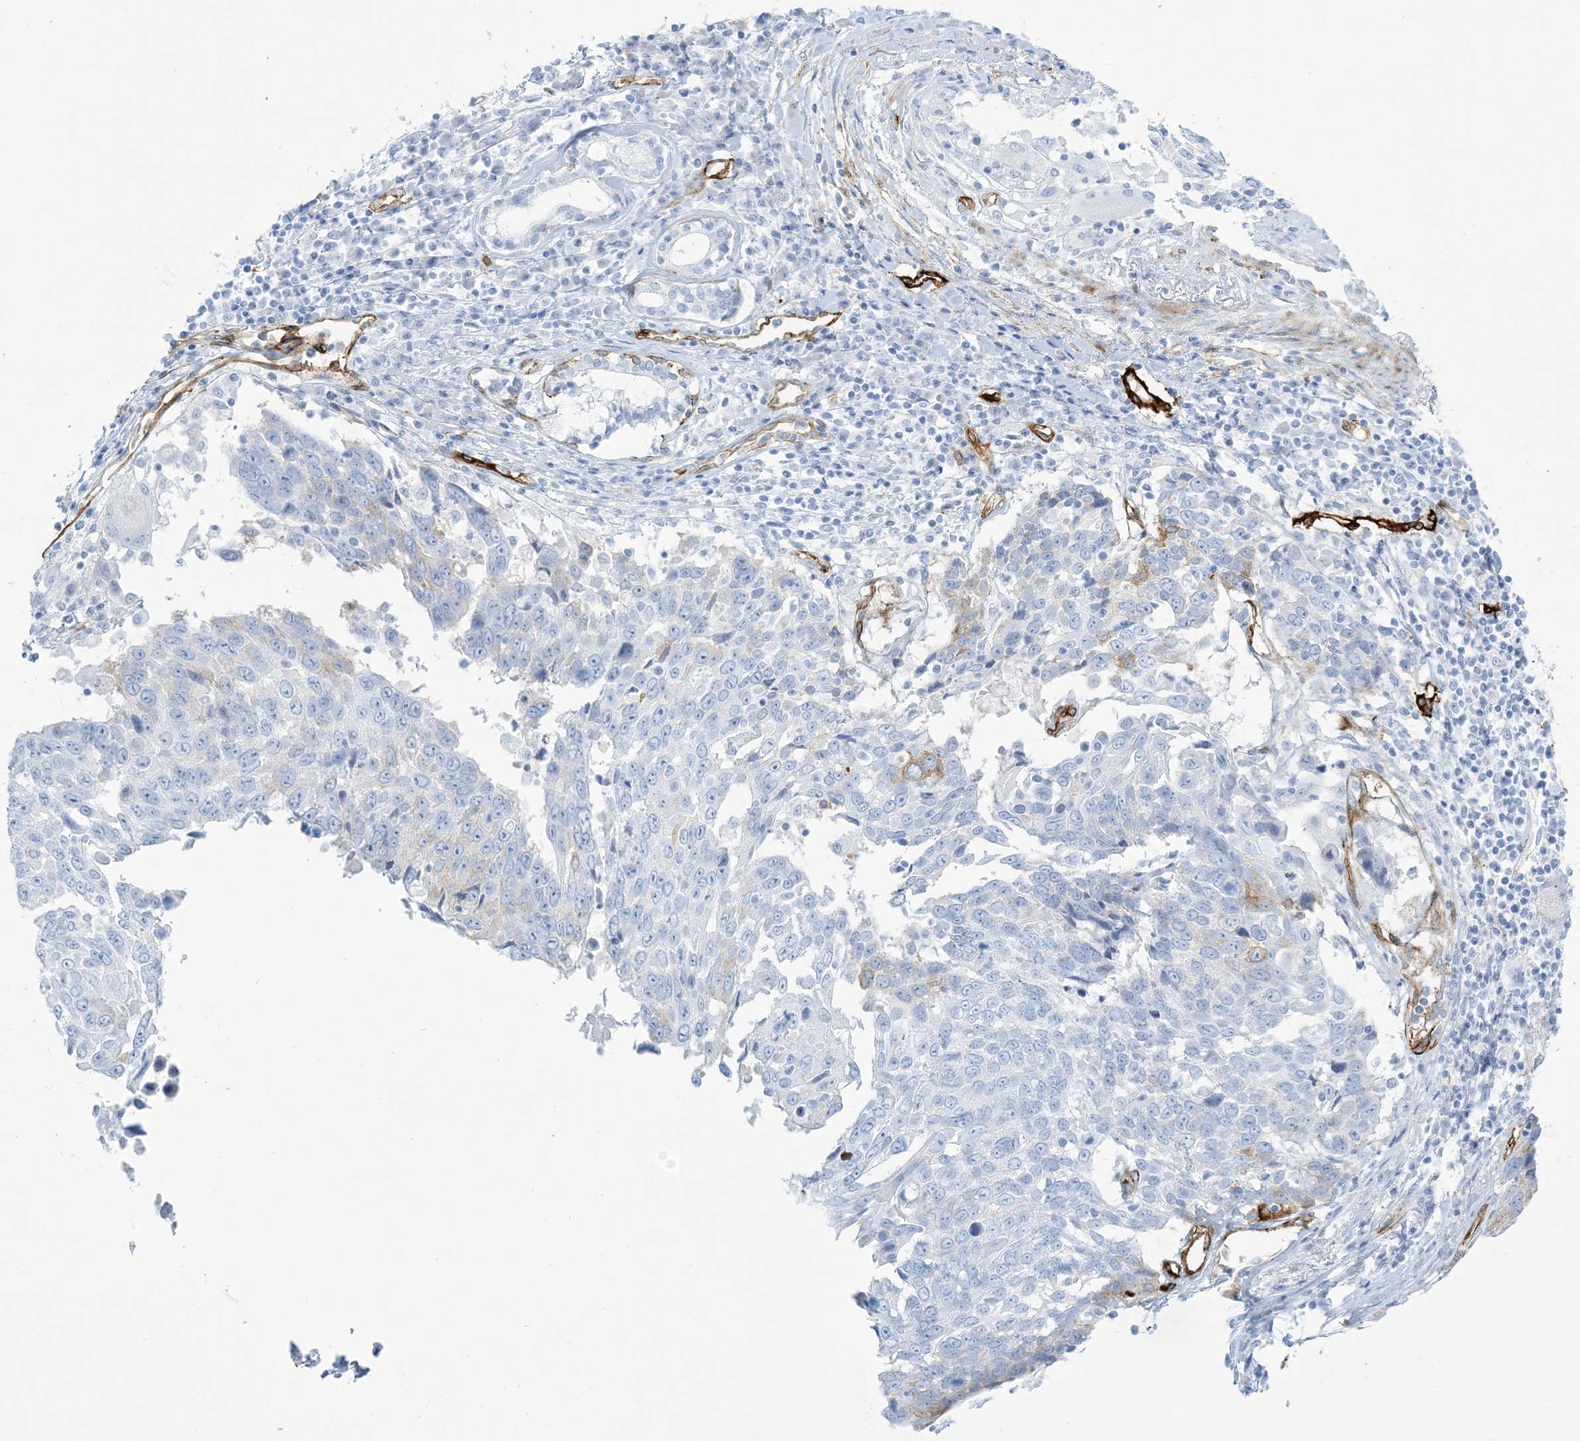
{"staining": {"intensity": "negative", "quantity": "none", "location": "none"}, "tissue": "lung cancer", "cell_type": "Tumor cells", "image_type": "cancer", "snomed": [{"axis": "morphology", "description": "Squamous cell carcinoma, NOS"}, {"axis": "topography", "description": "Lung"}], "caption": "High magnification brightfield microscopy of lung cancer stained with DAB (brown) and counterstained with hematoxylin (blue): tumor cells show no significant expression.", "gene": "EPS8L3", "patient": {"sex": "male", "age": 66}}